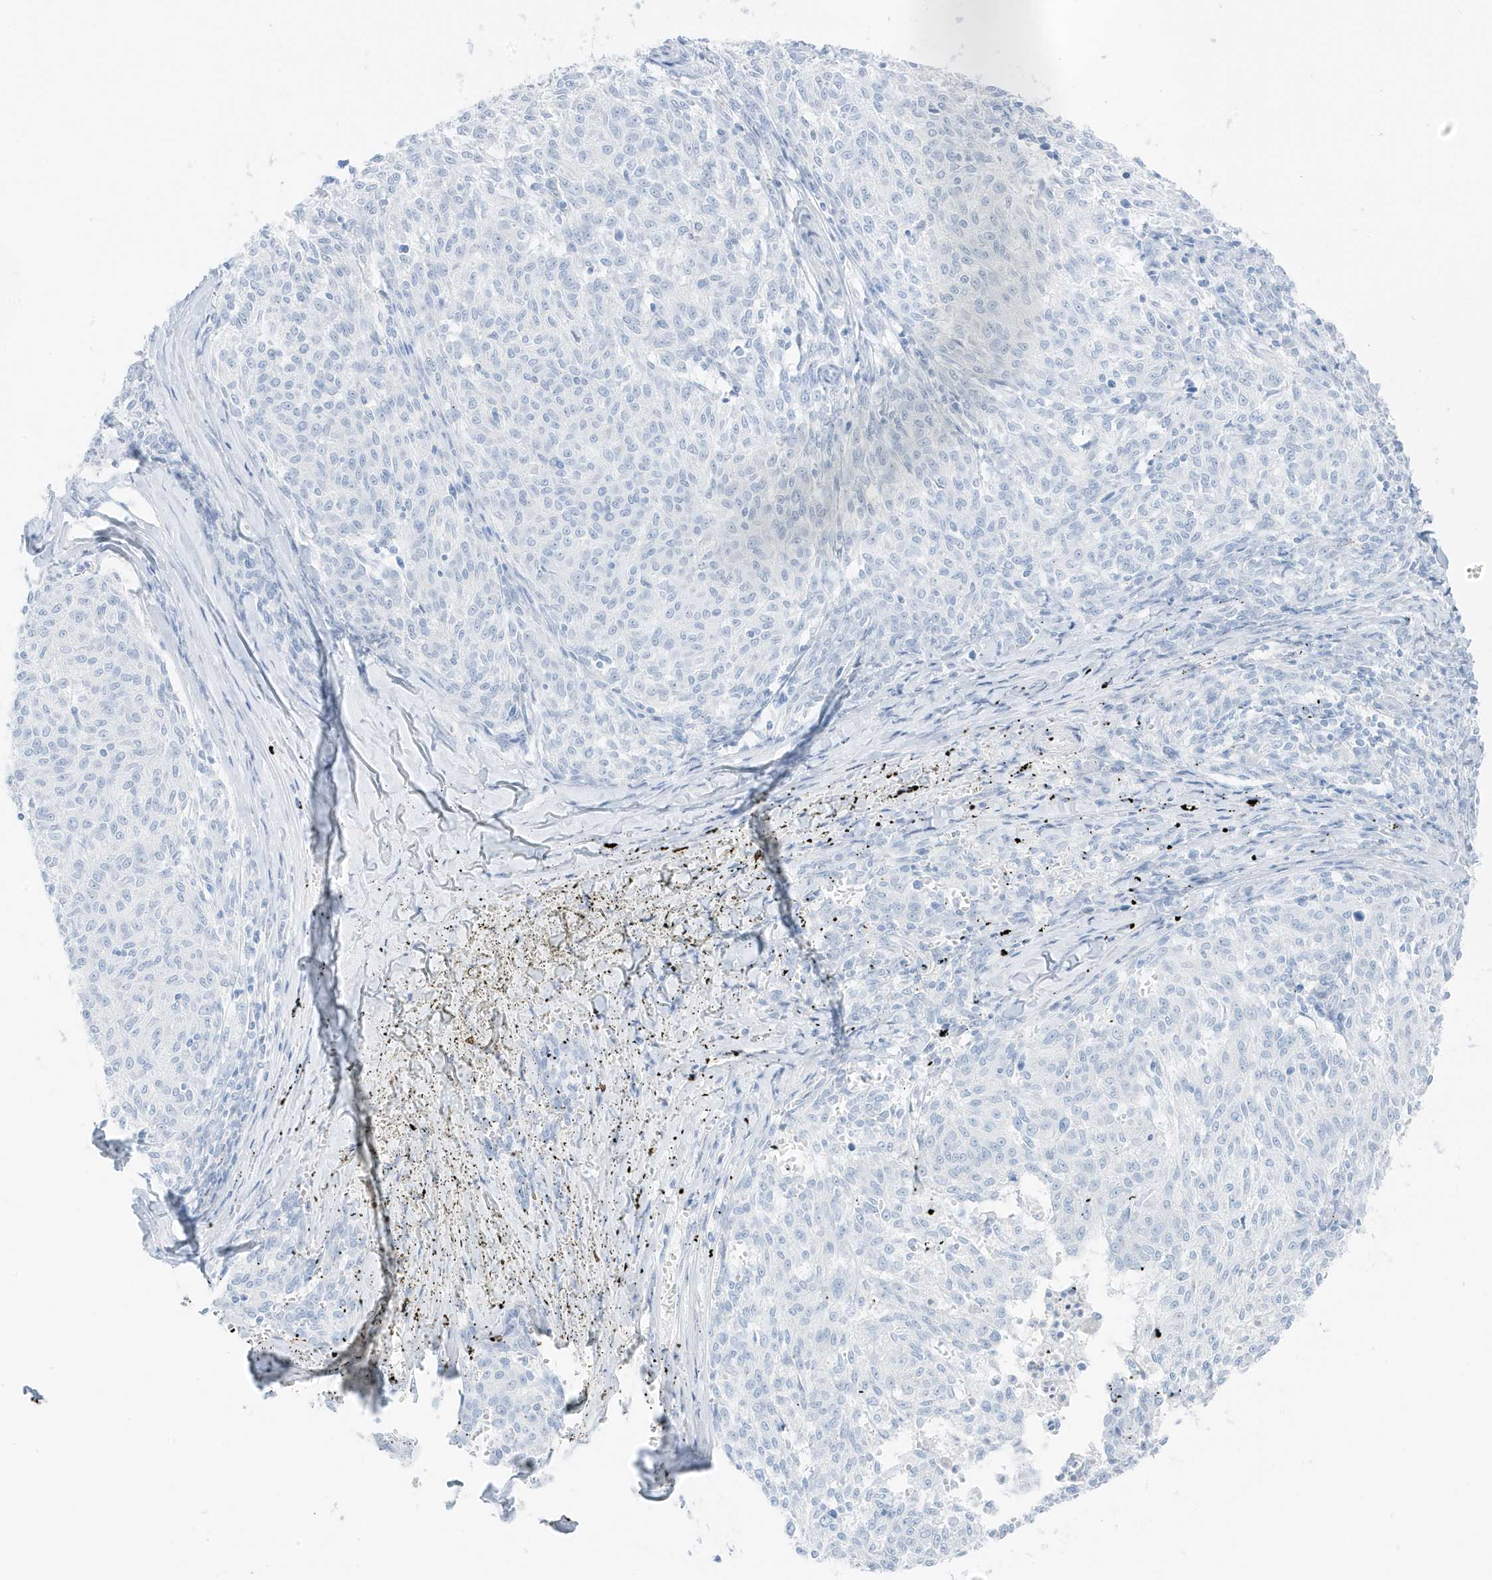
{"staining": {"intensity": "negative", "quantity": "none", "location": "none"}, "tissue": "melanoma", "cell_type": "Tumor cells", "image_type": "cancer", "snomed": [{"axis": "morphology", "description": "Malignant melanoma, NOS"}, {"axis": "topography", "description": "Skin"}], "caption": "Micrograph shows no protein staining in tumor cells of malignant melanoma tissue.", "gene": "SLC22A13", "patient": {"sex": "female", "age": 72}}